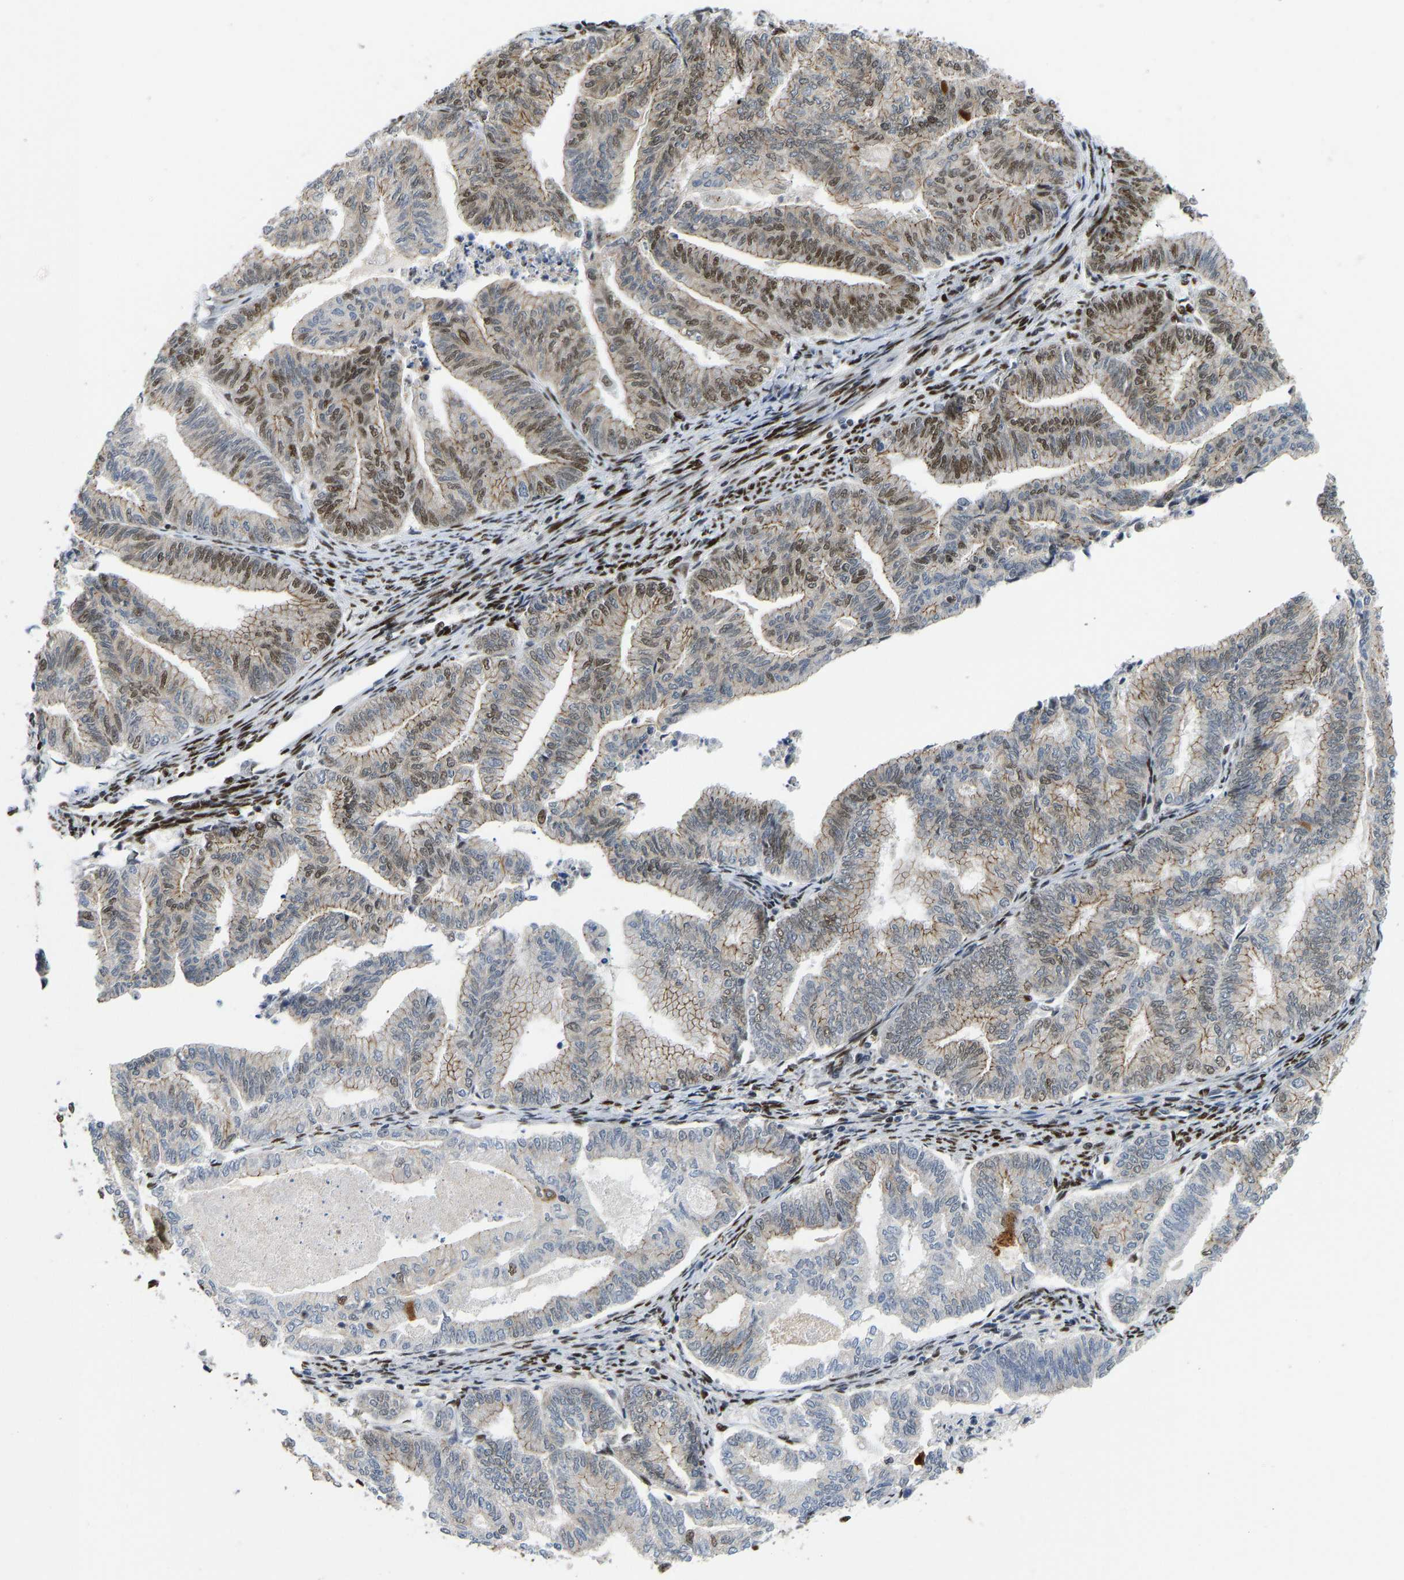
{"staining": {"intensity": "moderate", "quantity": "25%-75%", "location": "nuclear"}, "tissue": "endometrial cancer", "cell_type": "Tumor cells", "image_type": "cancer", "snomed": [{"axis": "morphology", "description": "Adenocarcinoma, NOS"}, {"axis": "topography", "description": "Endometrium"}], "caption": "Endometrial cancer stained with immunohistochemistry reveals moderate nuclear positivity in about 25%-75% of tumor cells.", "gene": "FOXK1", "patient": {"sex": "female", "age": 79}}